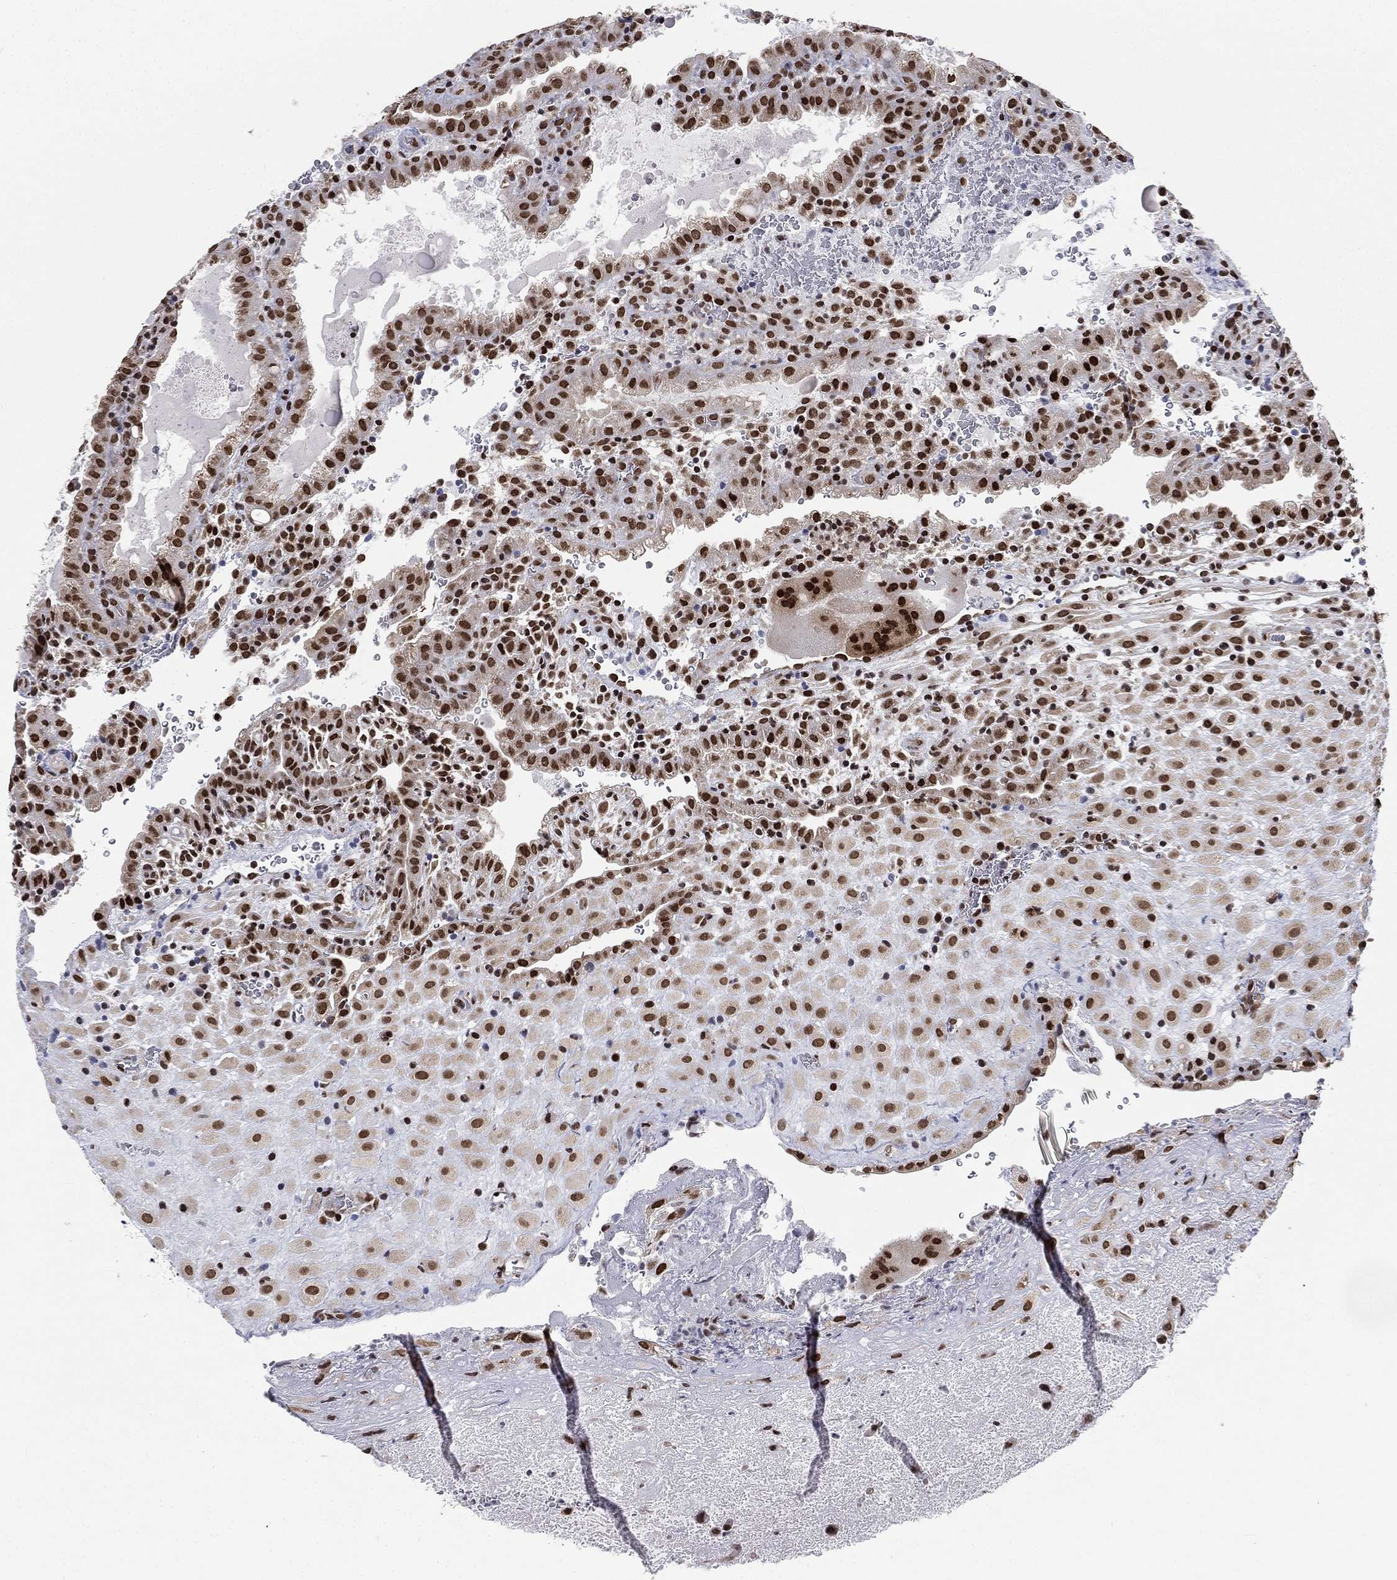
{"staining": {"intensity": "moderate", "quantity": "<25%", "location": "nuclear"}, "tissue": "placenta", "cell_type": "Decidual cells", "image_type": "normal", "snomed": [{"axis": "morphology", "description": "Normal tissue, NOS"}, {"axis": "topography", "description": "Placenta"}], "caption": "Immunohistochemistry image of normal placenta stained for a protein (brown), which demonstrates low levels of moderate nuclear staining in approximately <25% of decidual cells.", "gene": "FUBP3", "patient": {"sex": "female", "age": 19}}